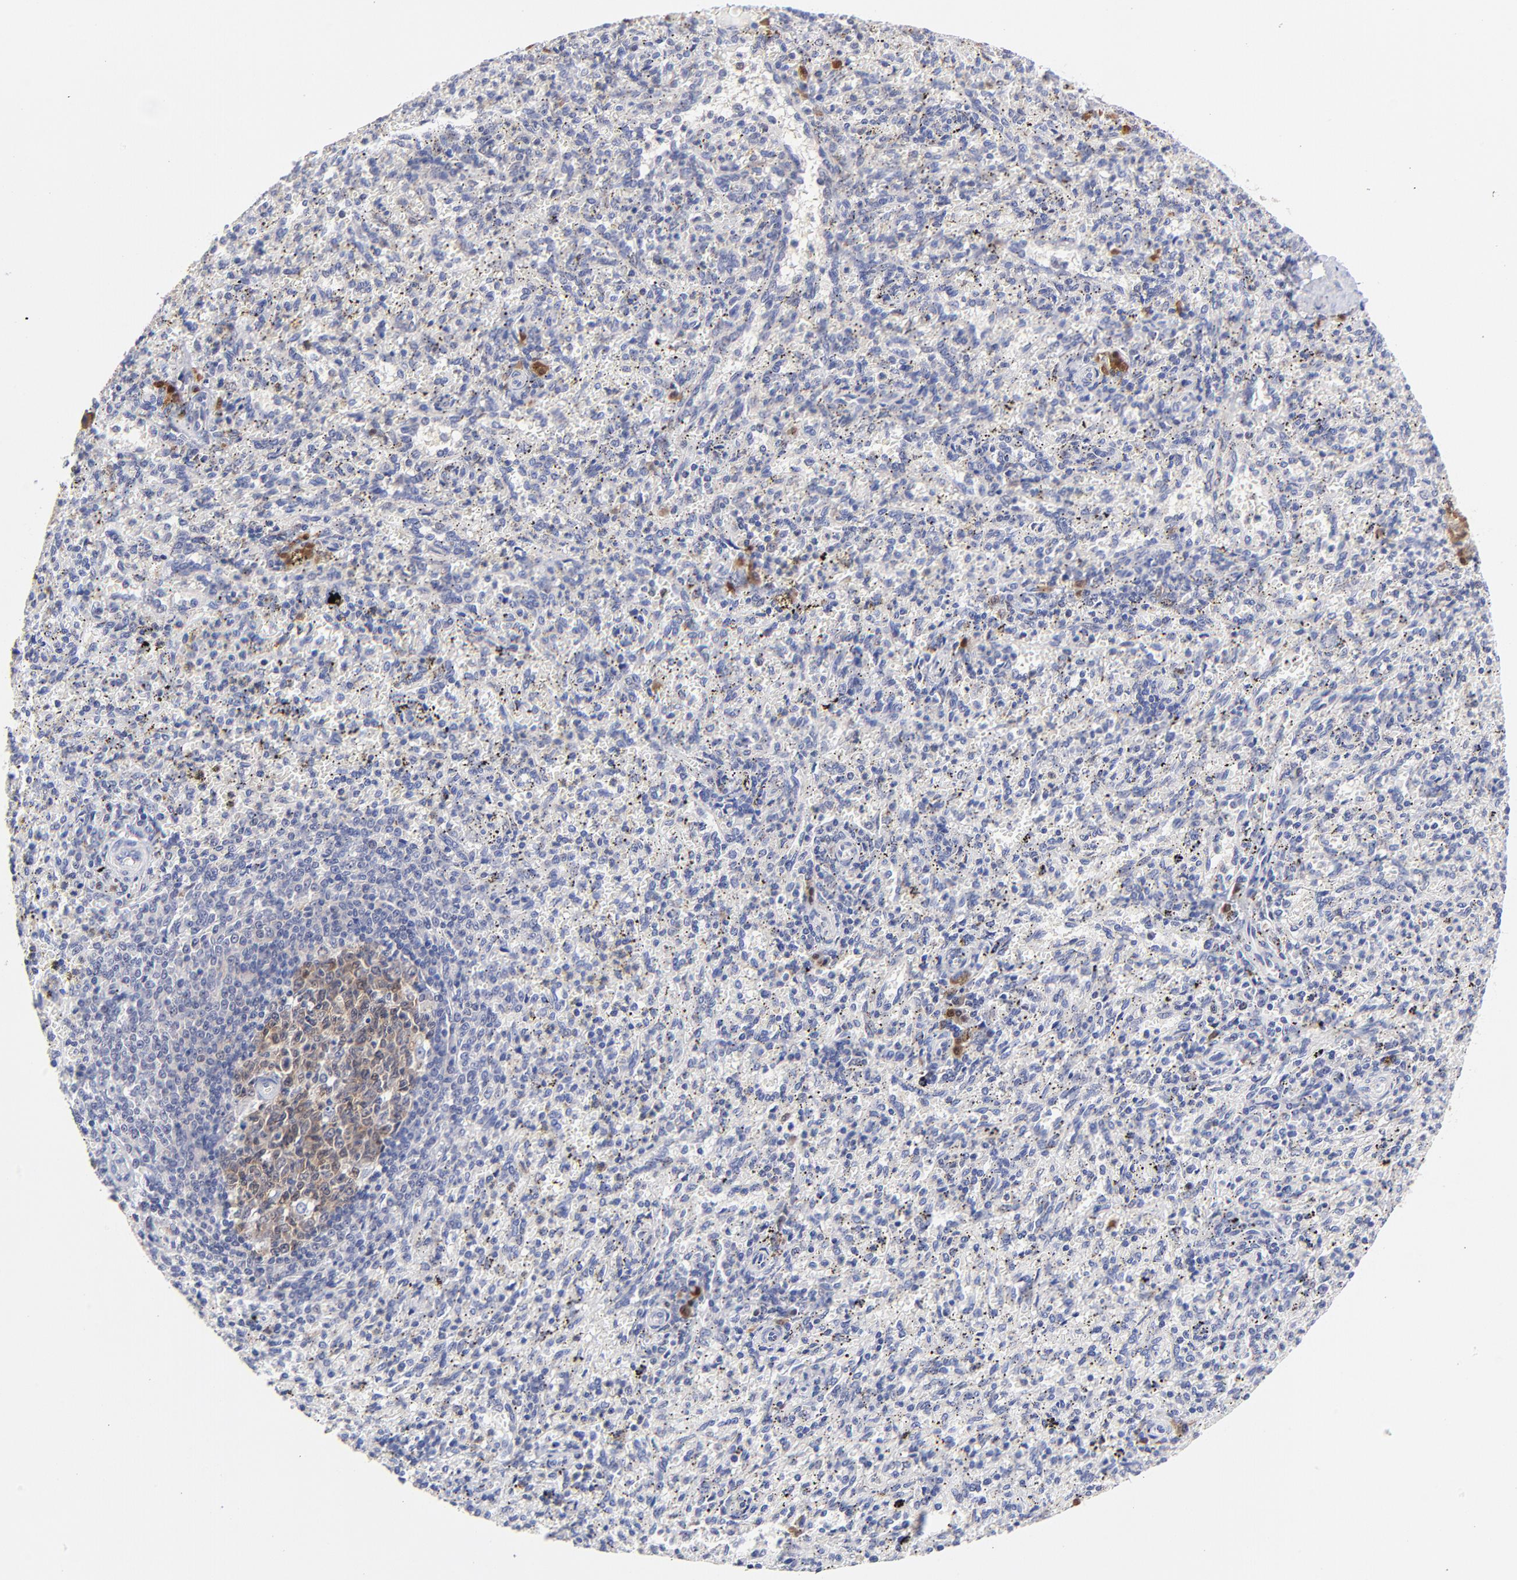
{"staining": {"intensity": "negative", "quantity": "none", "location": "none"}, "tissue": "spleen", "cell_type": "Cells in red pulp", "image_type": "normal", "snomed": [{"axis": "morphology", "description": "Normal tissue, NOS"}, {"axis": "topography", "description": "Spleen"}], "caption": "The image demonstrates no staining of cells in red pulp in unremarkable spleen. The staining was performed using DAB (3,3'-diaminobenzidine) to visualize the protein expression in brown, while the nuclei were stained in blue with hematoxylin (Magnification: 20x).", "gene": "ZNF155", "patient": {"sex": "female", "age": 10}}